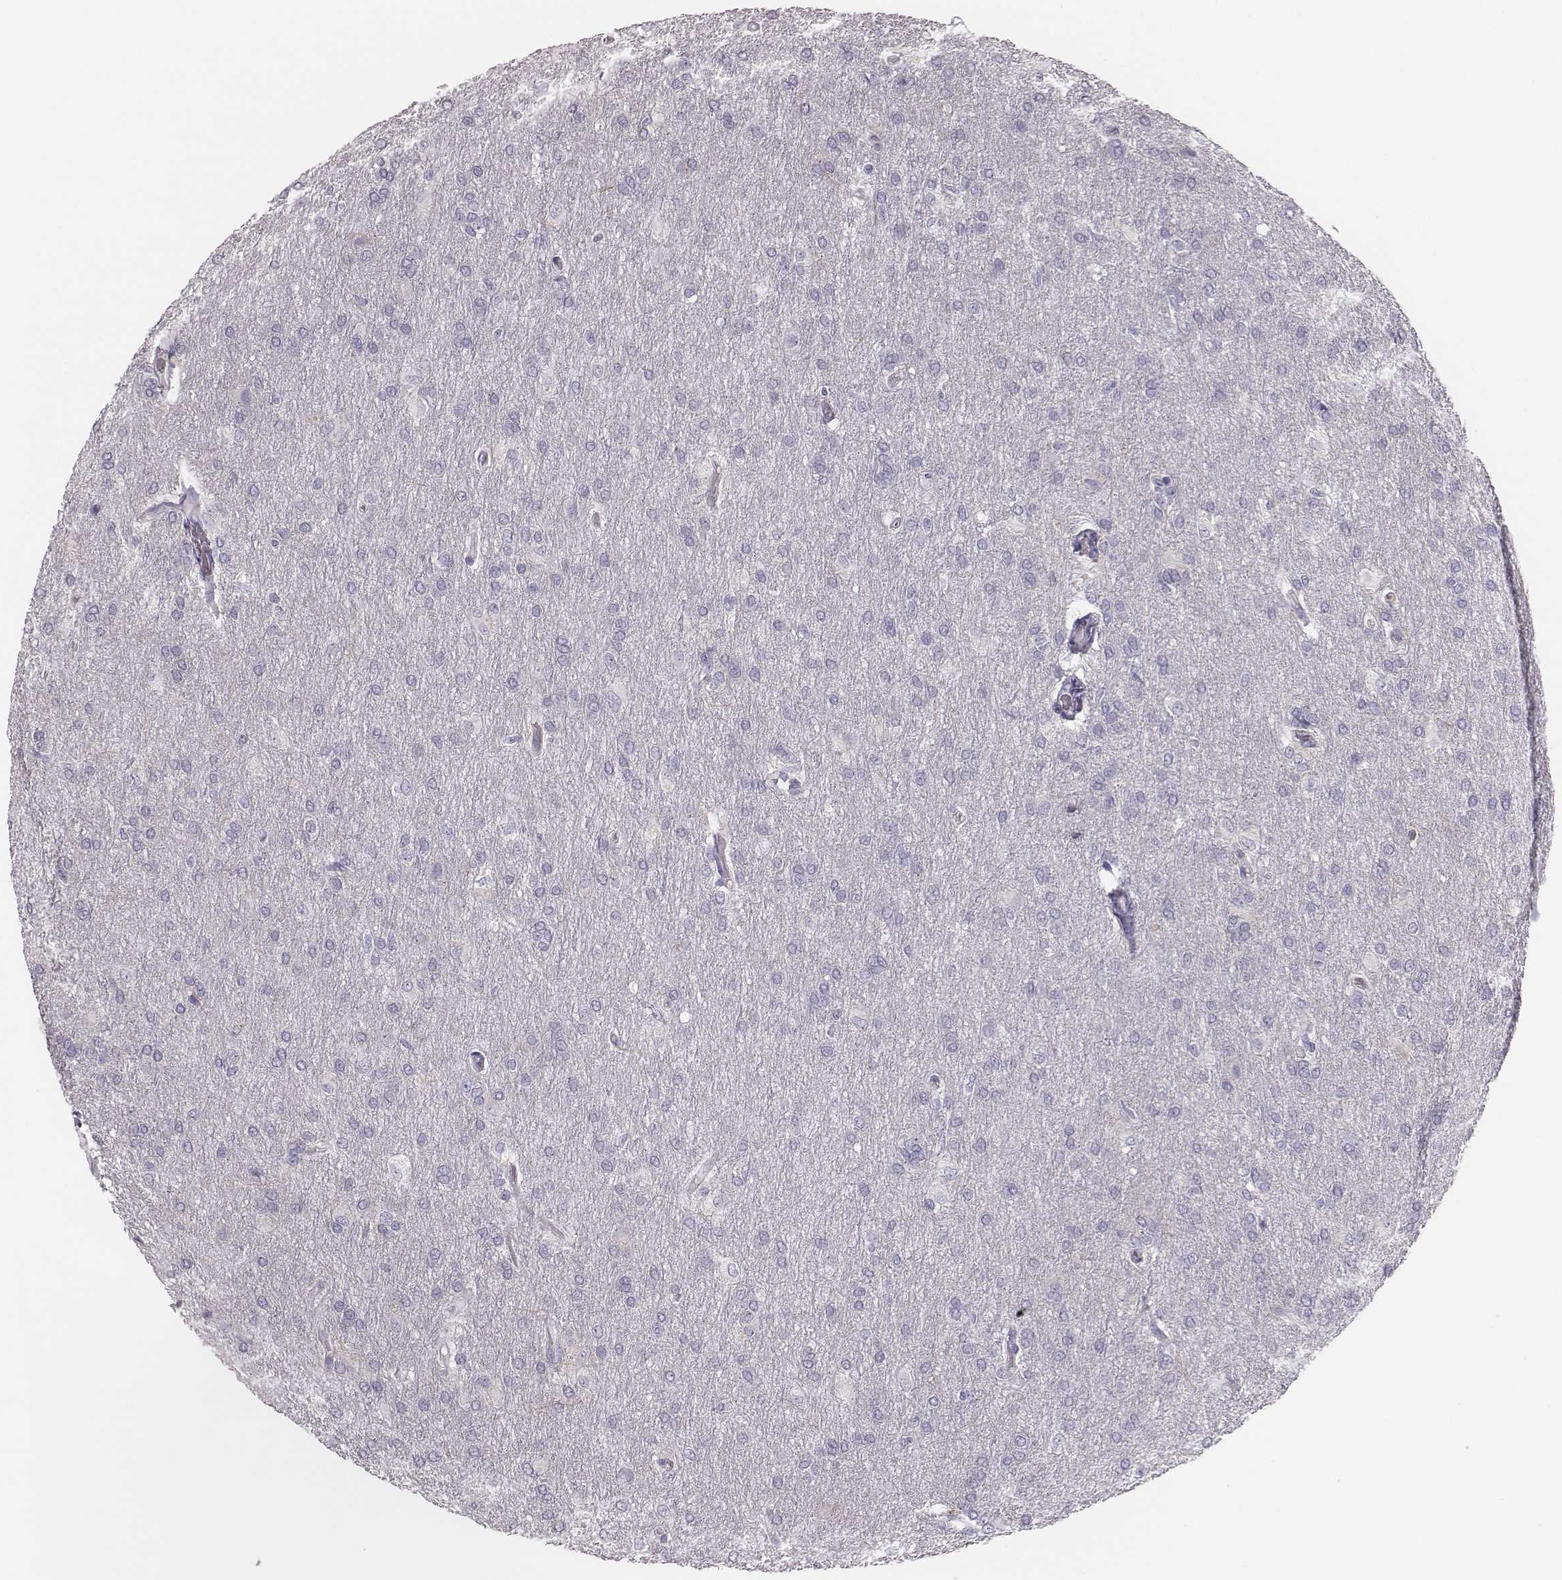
{"staining": {"intensity": "negative", "quantity": "none", "location": "none"}, "tissue": "glioma", "cell_type": "Tumor cells", "image_type": "cancer", "snomed": [{"axis": "morphology", "description": "Glioma, malignant, High grade"}, {"axis": "topography", "description": "Brain"}], "caption": "Immunohistochemistry (IHC) histopathology image of neoplastic tissue: glioma stained with DAB shows no significant protein expression in tumor cells.", "gene": "ZNF365", "patient": {"sex": "male", "age": 68}}